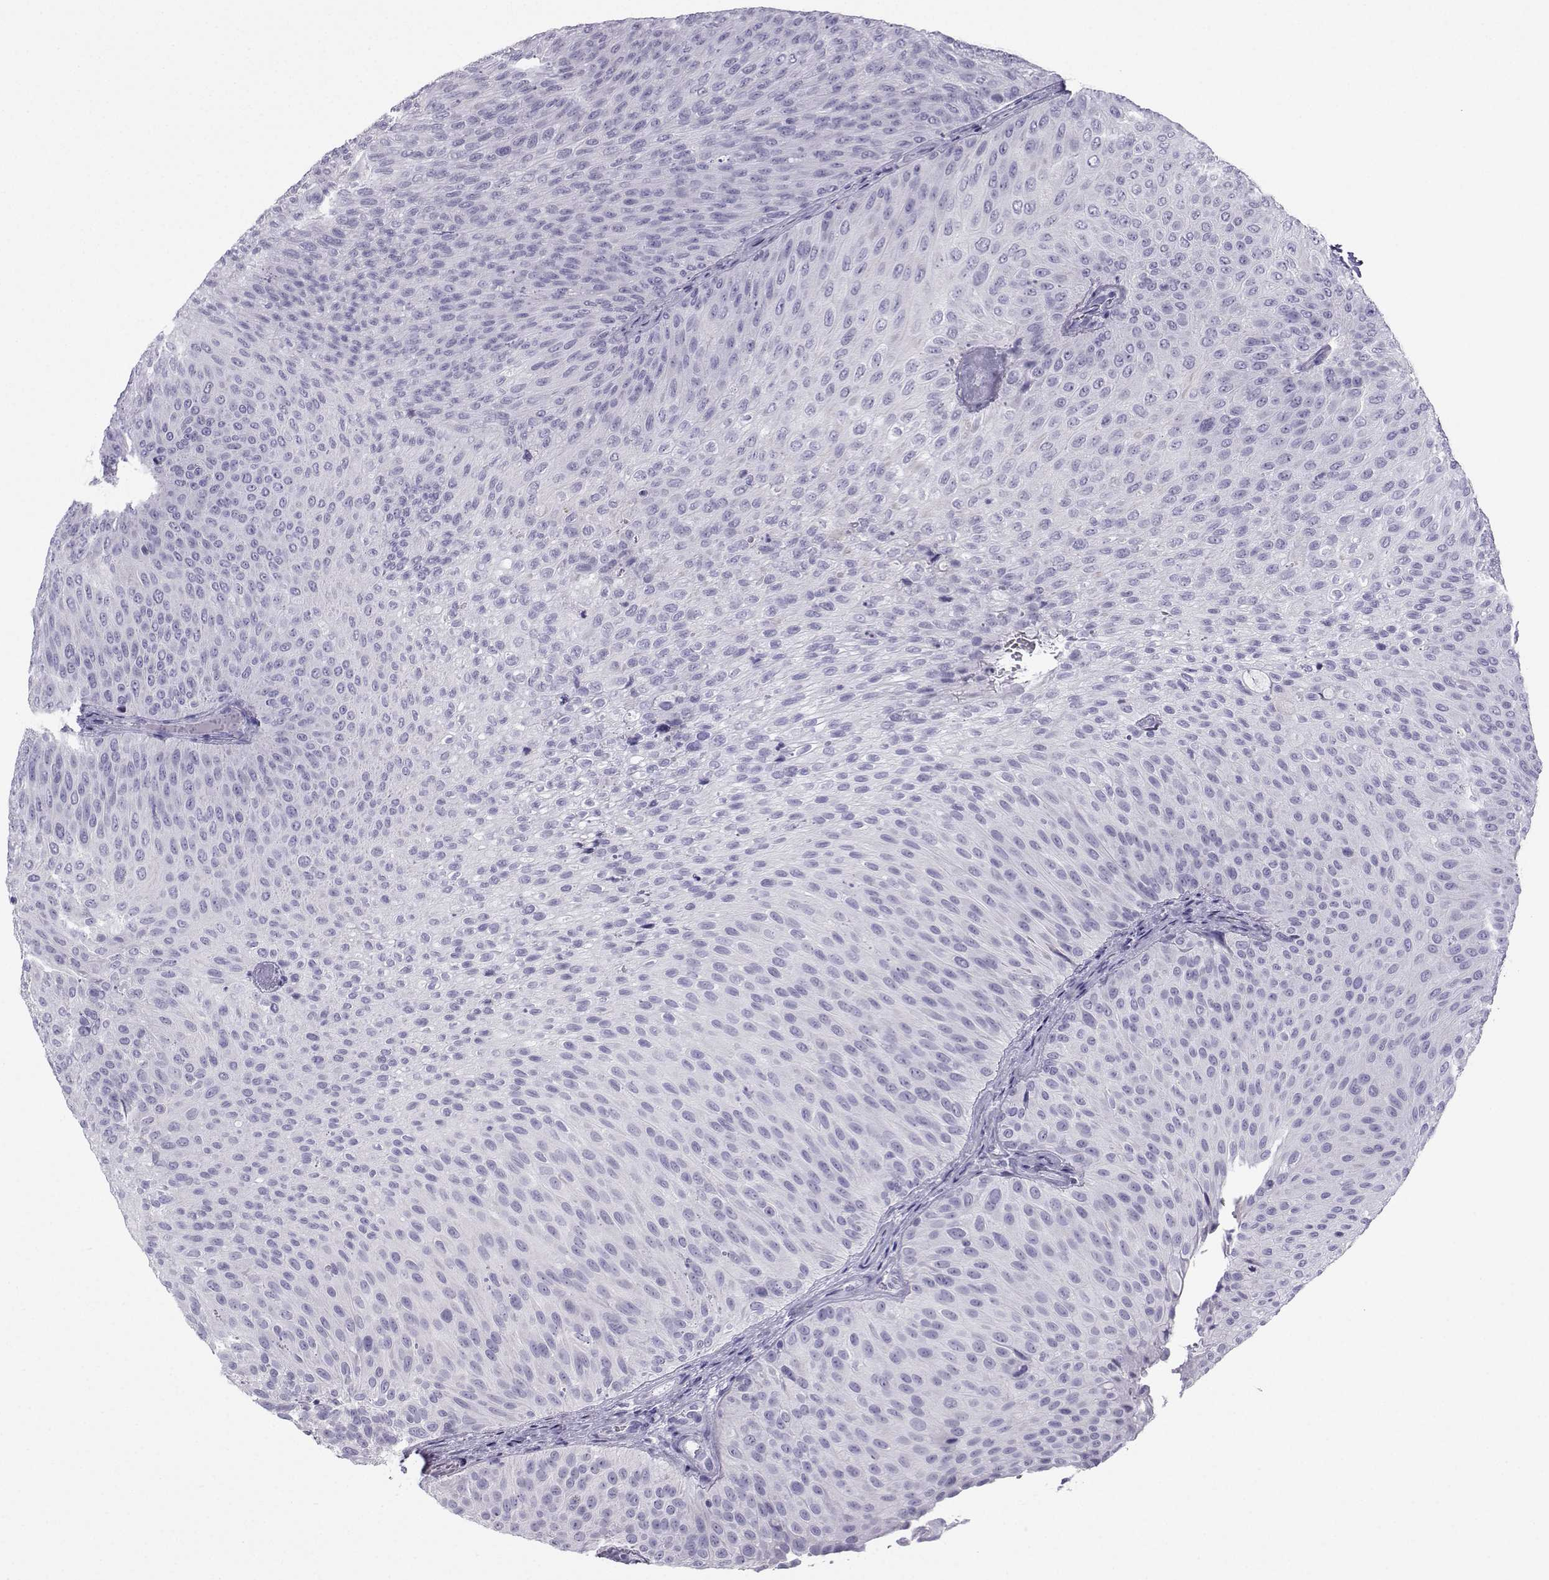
{"staining": {"intensity": "negative", "quantity": "none", "location": "none"}, "tissue": "urothelial cancer", "cell_type": "Tumor cells", "image_type": "cancer", "snomed": [{"axis": "morphology", "description": "Urothelial carcinoma, Low grade"}, {"axis": "topography", "description": "Urinary bladder"}], "caption": "A high-resolution histopathology image shows immunohistochemistry (IHC) staining of urothelial carcinoma (low-grade), which reveals no significant staining in tumor cells.", "gene": "NEFL", "patient": {"sex": "male", "age": 78}}